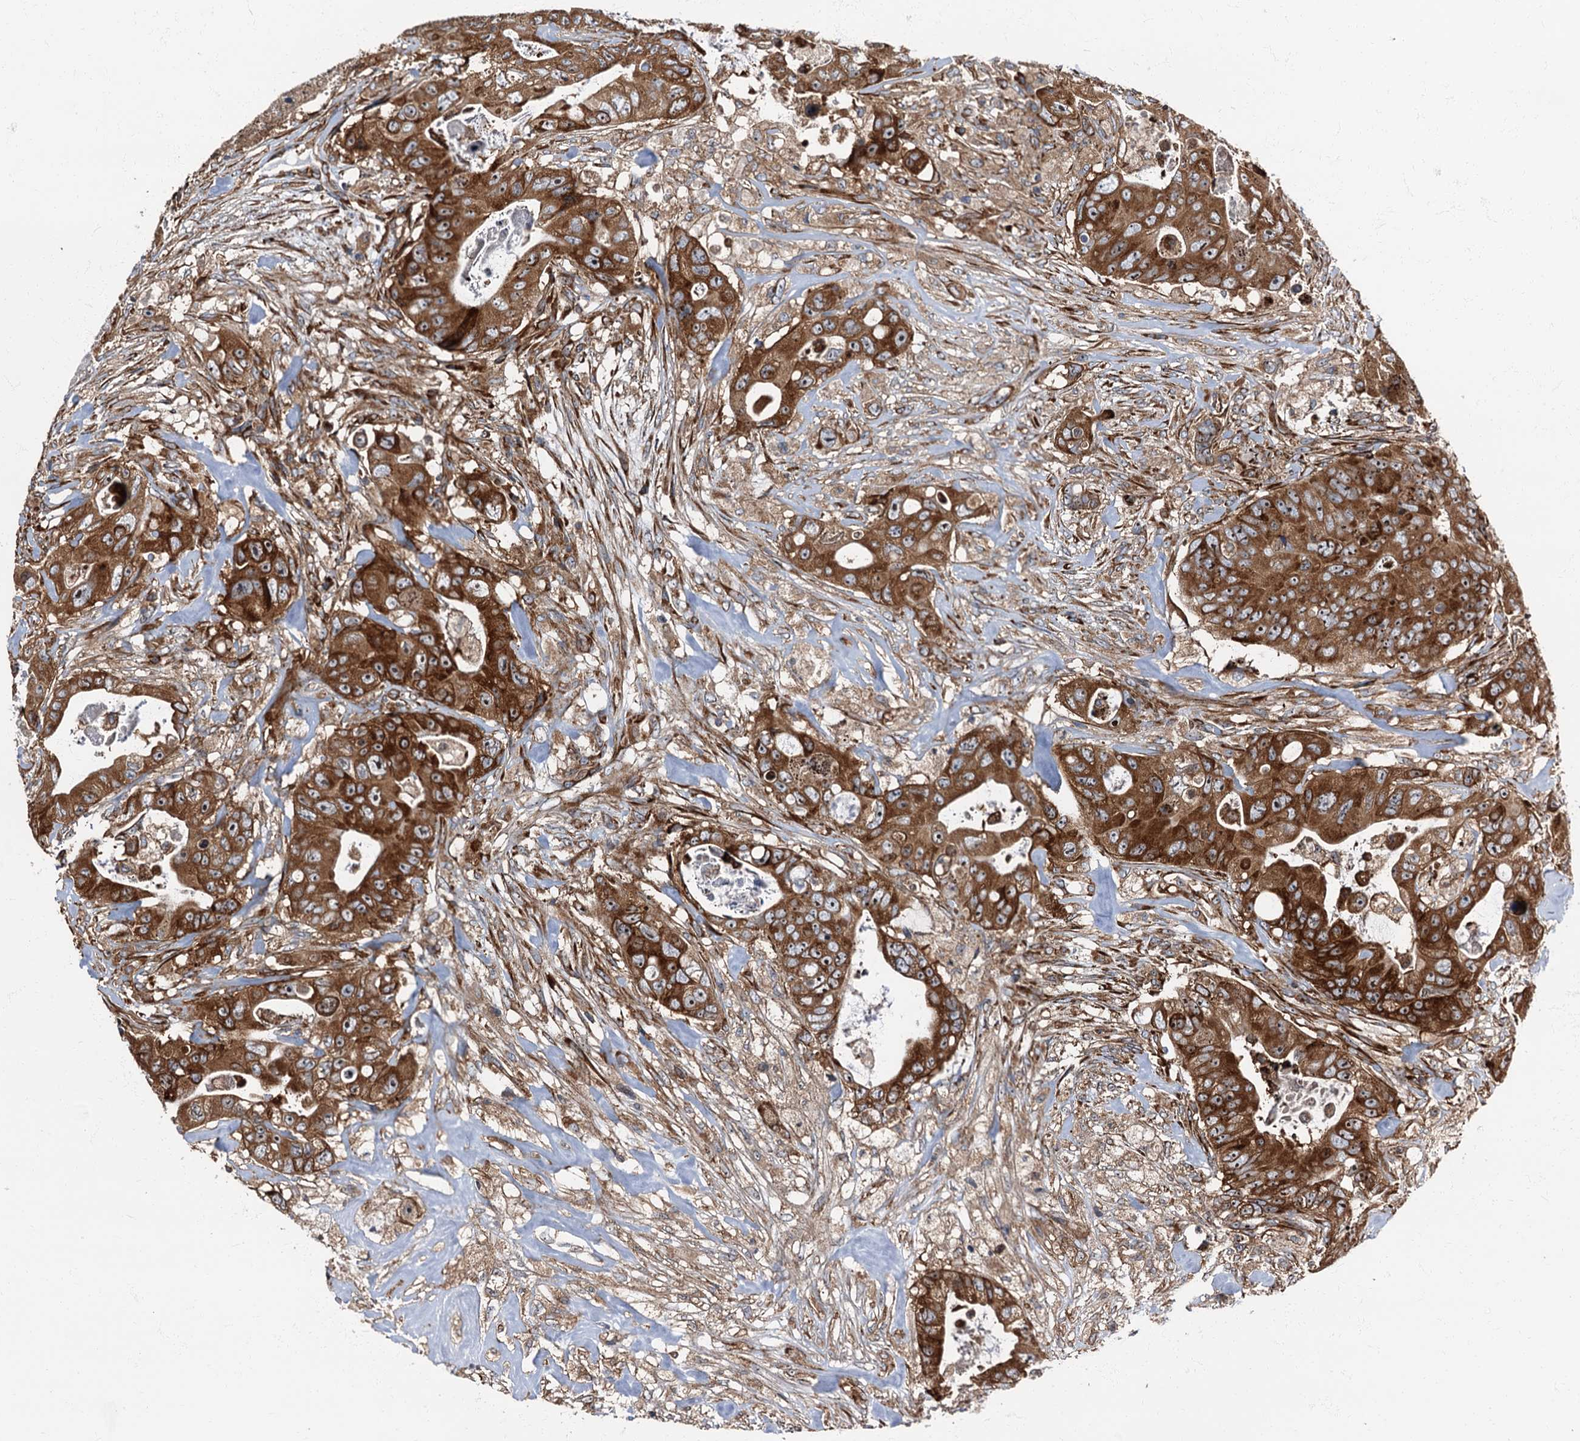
{"staining": {"intensity": "strong", "quantity": ">75%", "location": "cytoplasmic/membranous"}, "tissue": "colorectal cancer", "cell_type": "Tumor cells", "image_type": "cancer", "snomed": [{"axis": "morphology", "description": "Adenocarcinoma, NOS"}, {"axis": "topography", "description": "Colon"}], "caption": "Tumor cells demonstrate high levels of strong cytoplasmic/membranous staining in approximately >75% of cells in colorectal cancer (adenocarcinoma).", "gene": "ATP2C1", "patient": {"sex": "female", "age": 46}}